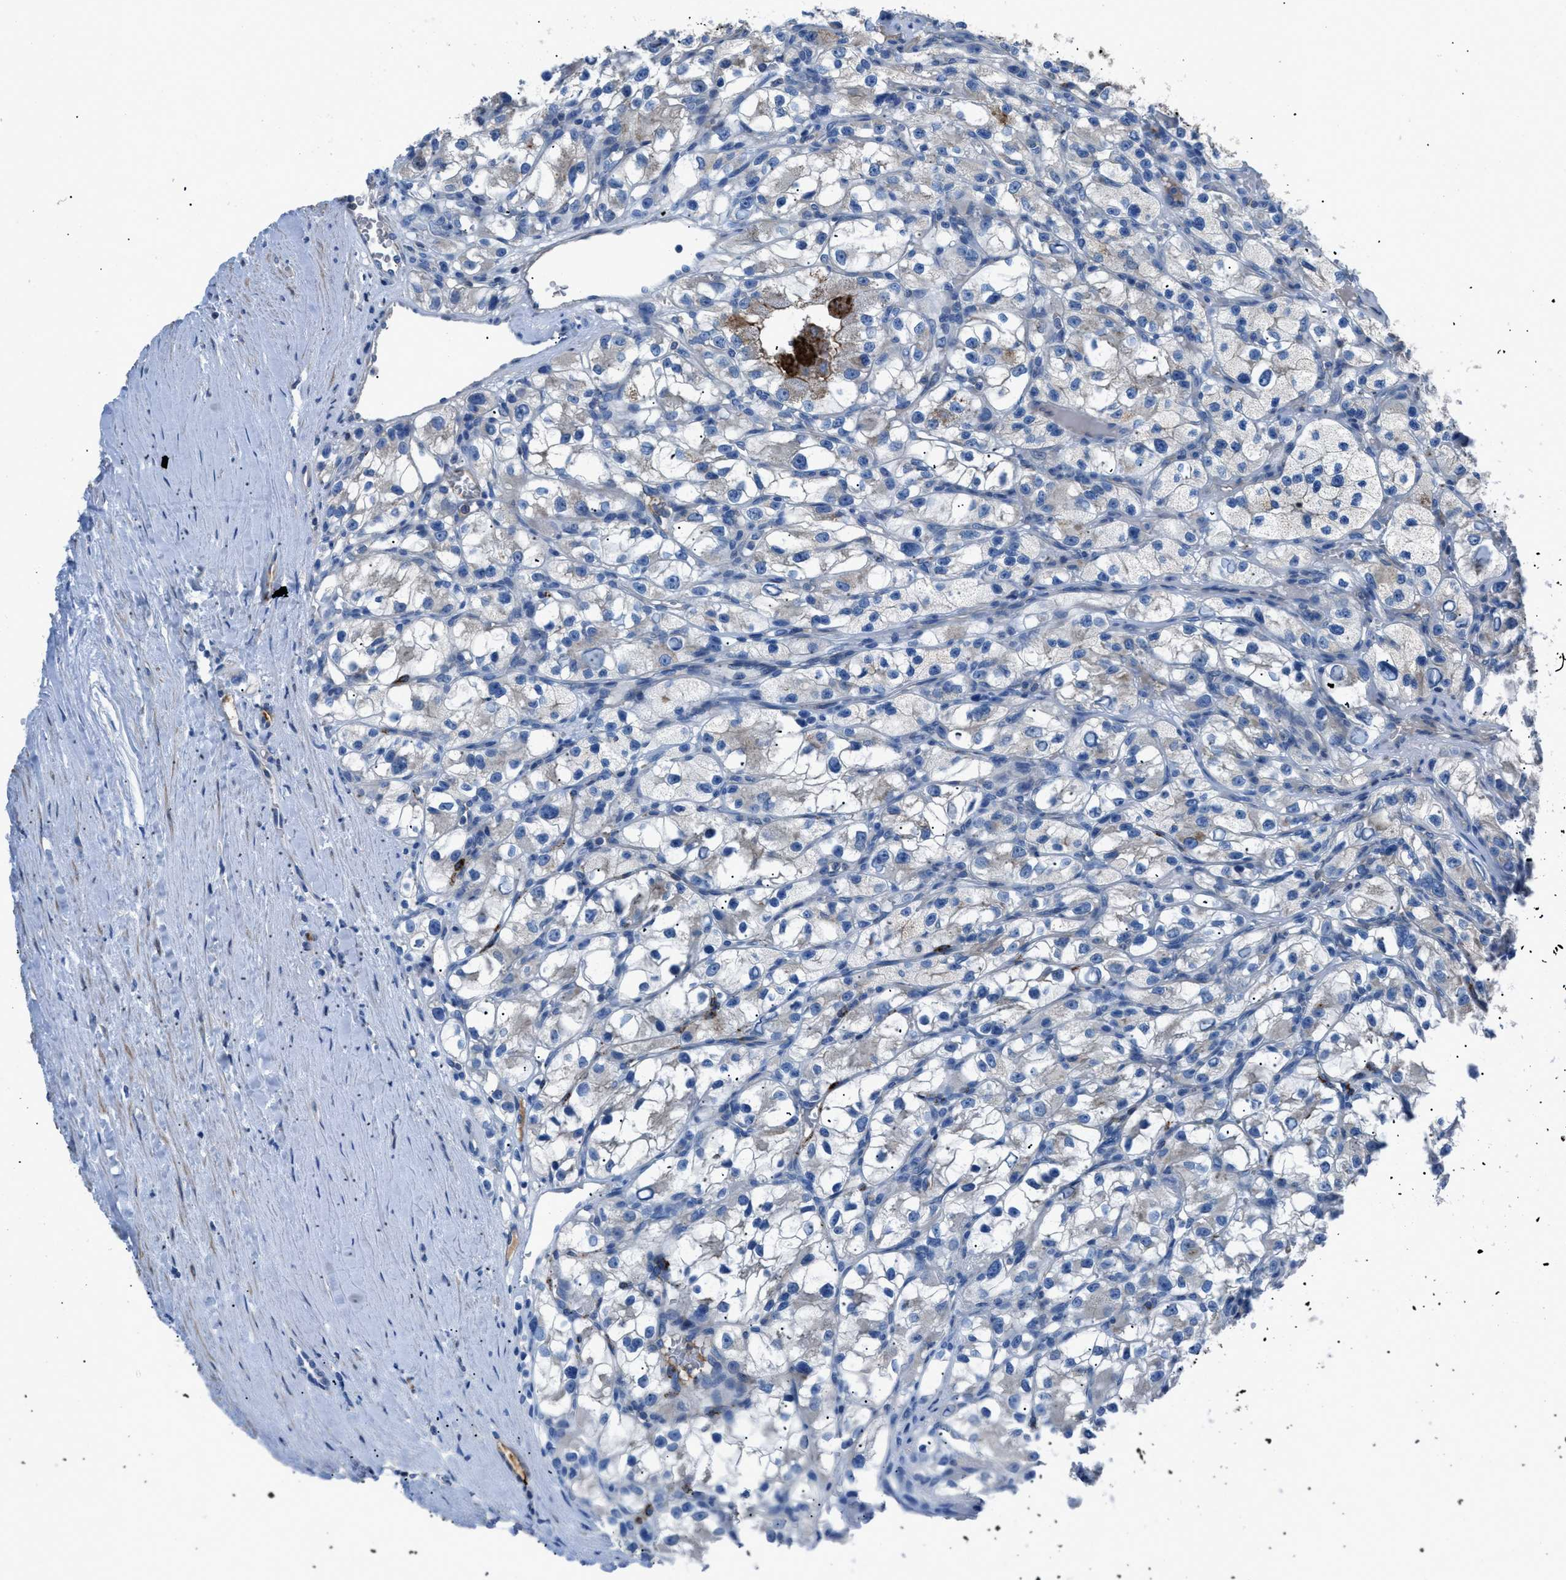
{"staining": {"intensity": "negative", "quantity": "none", "location": "none"}, "tissue": "renal cancer", "cell_type": "Tumor cells", "image_type": "cancer", "snomed": [{"axis": "morphology", "description": "Adenocarcinoma, NOS"}, {"axis": "topography", "description": "Kidney"}], "caption": "Tumor cells are negative for protein expression in human renal cancer.", "gene": "SGCZ", "patient": {"sex": "female", "age": 57}}